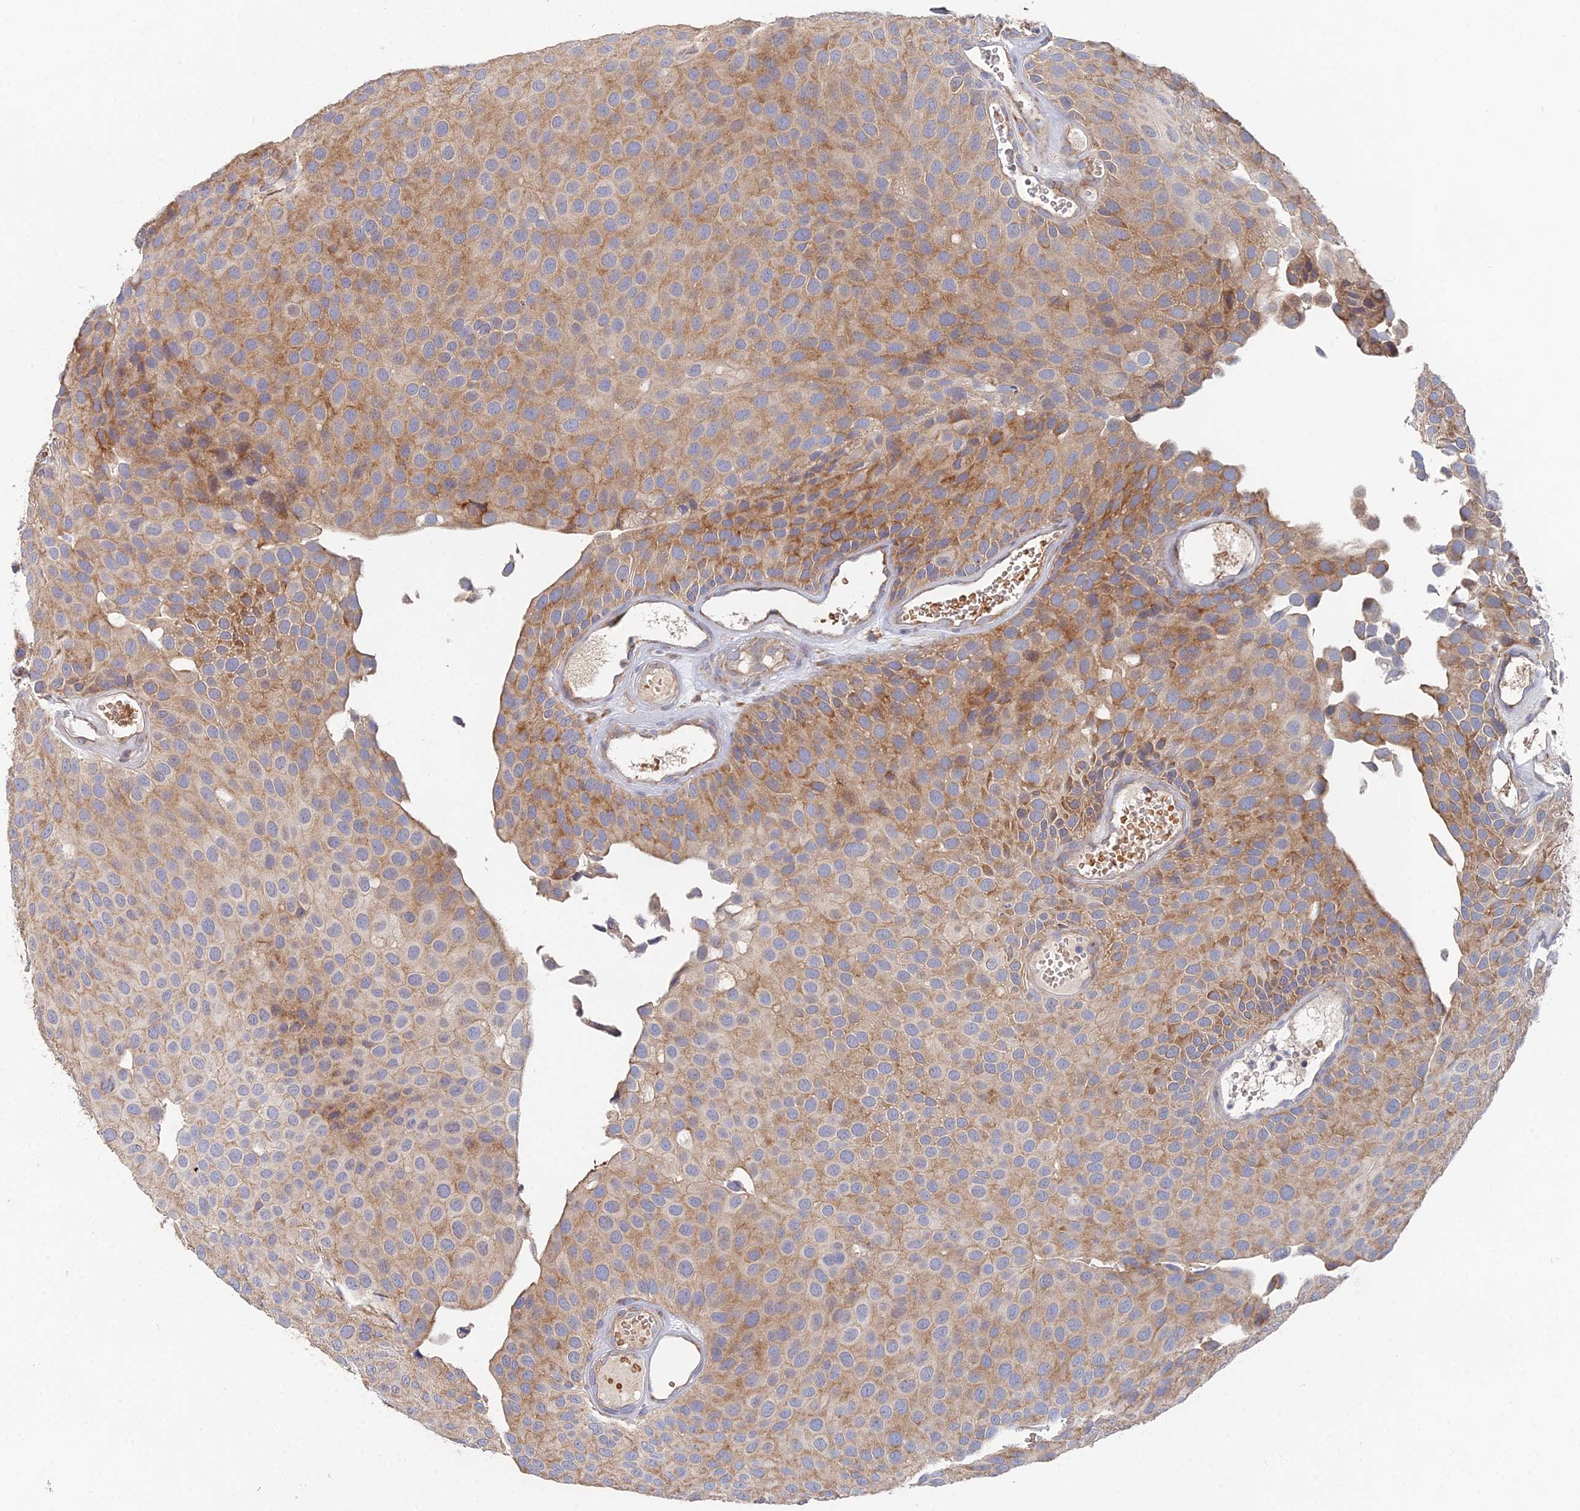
{"staining": {"intensity": "moderate", "quantity": ">75%", "location": "cytoplasmic/membranous"}, "tissue": "urothelial cancer", "cell_type": "Tumor cells", "image_type": "cancer", "snomed": [{"axis": "morphology", "description": "Urothelial carcinoma, Low grade"}, {"axis": "topography", "description": "Urinary bladder"}], "caption": "Protein positivity by immunohistochemistry (IHC) displays moderate cytoplasmic/membranous positivity in approximately >75% of tumor cells in low-grade urothelial carcinoma.", "gene": "ELOF1", "patient": {"sex": "male", "age": 89}}